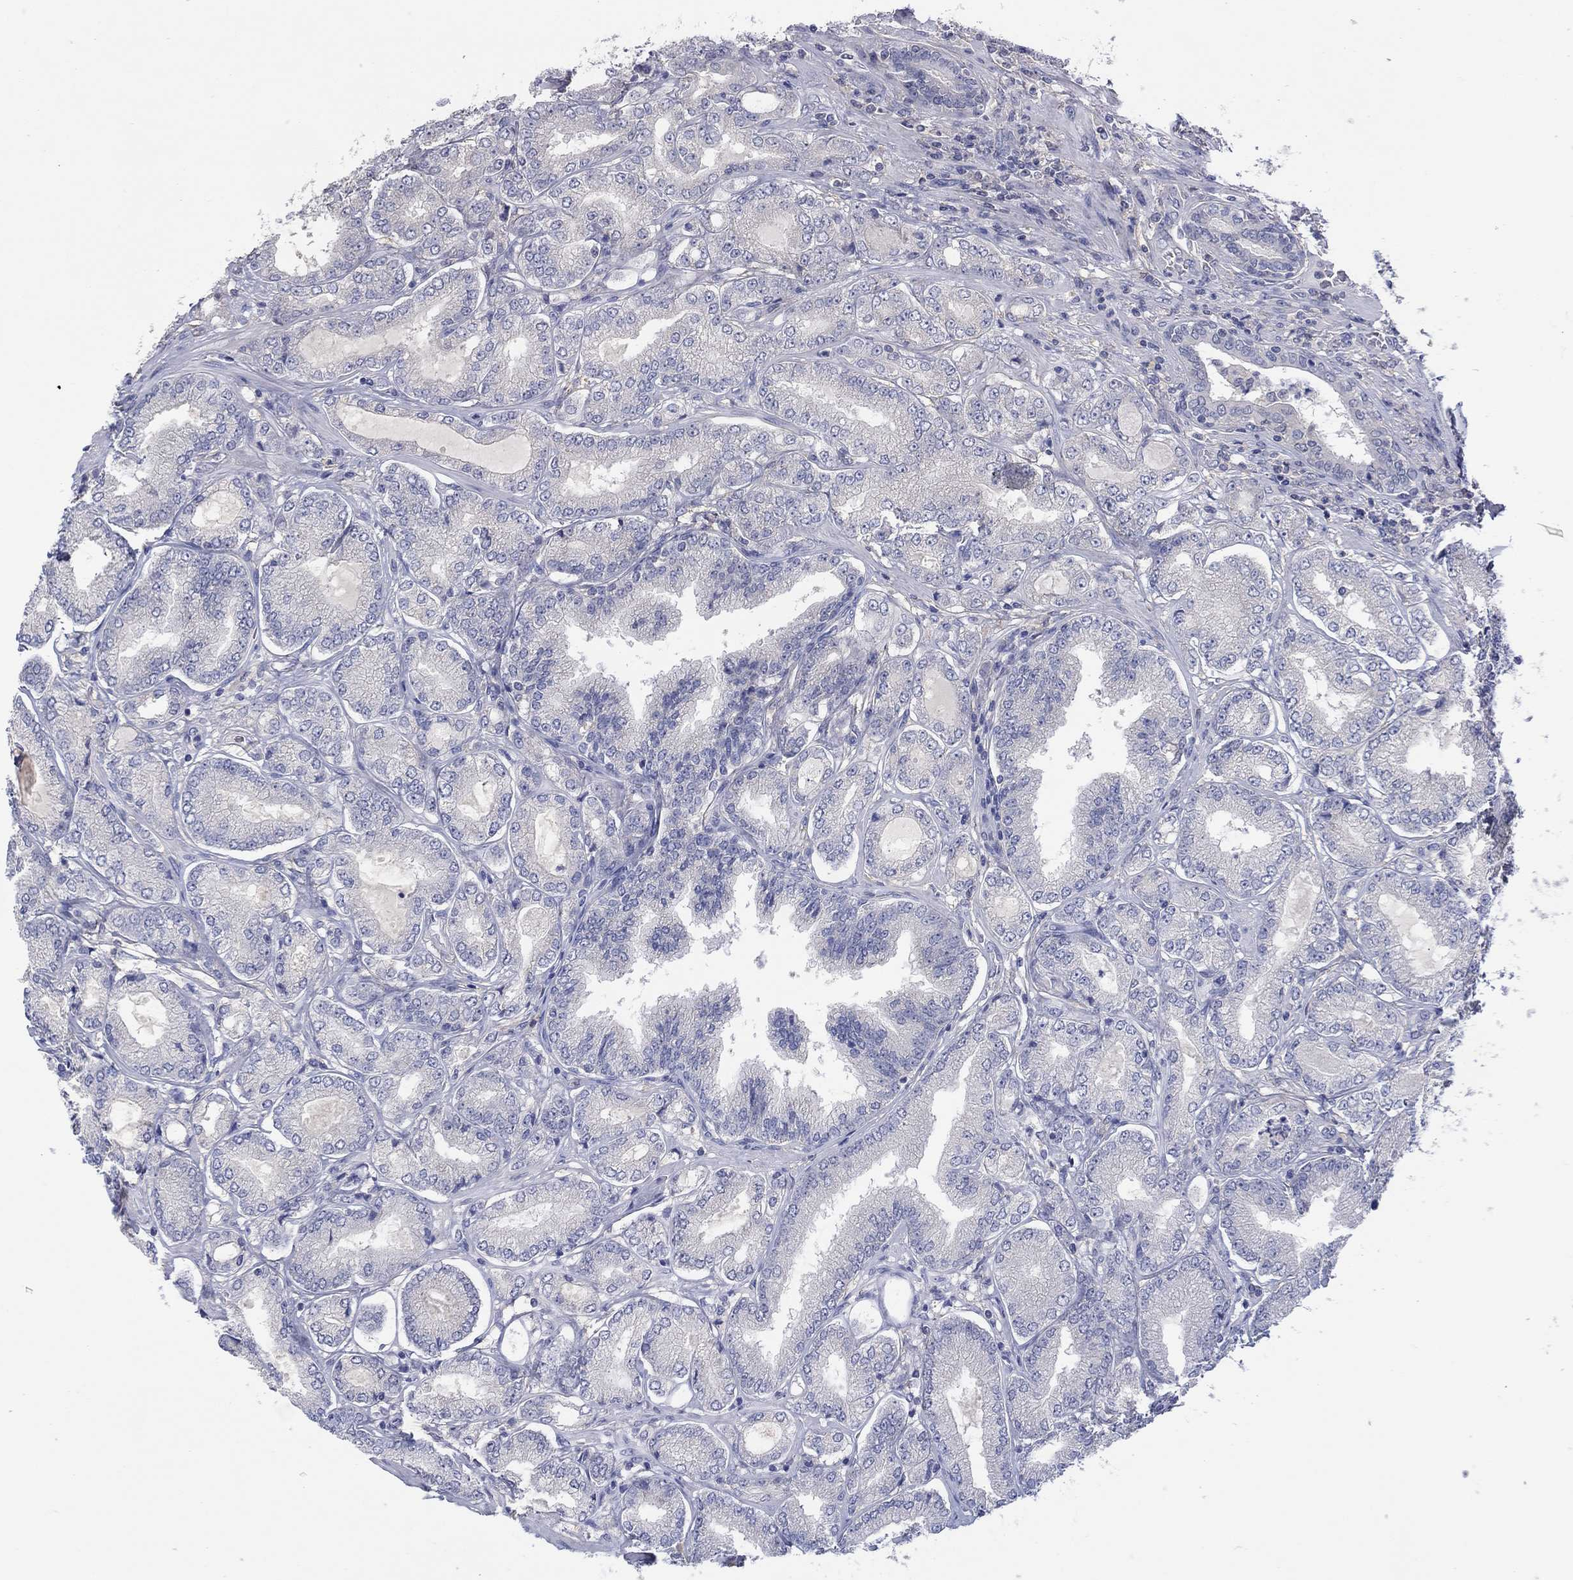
{"staining": {"intensity": "negative", "quantity": "none", "location": "none"}, "tissue": "prostate cancer", "cell_type": "Tumor cells", "image_type": "cancer", "snomed": [{"axis": "morphology", "description": "Adenocarcinoma, NOS"}, {"axis": "topography", "description": "Prostate"}], "caption": "High magnification brightfield microscopy of prostate adenocarcinoma stained with DAB (3,3'-diaminobenzidine) (brown) and counterstained with hematoxylin (blue): tumor cells show no significant expression.", "gene": "CYP2B6", "patient": {"sex": "male", "age": 65}}